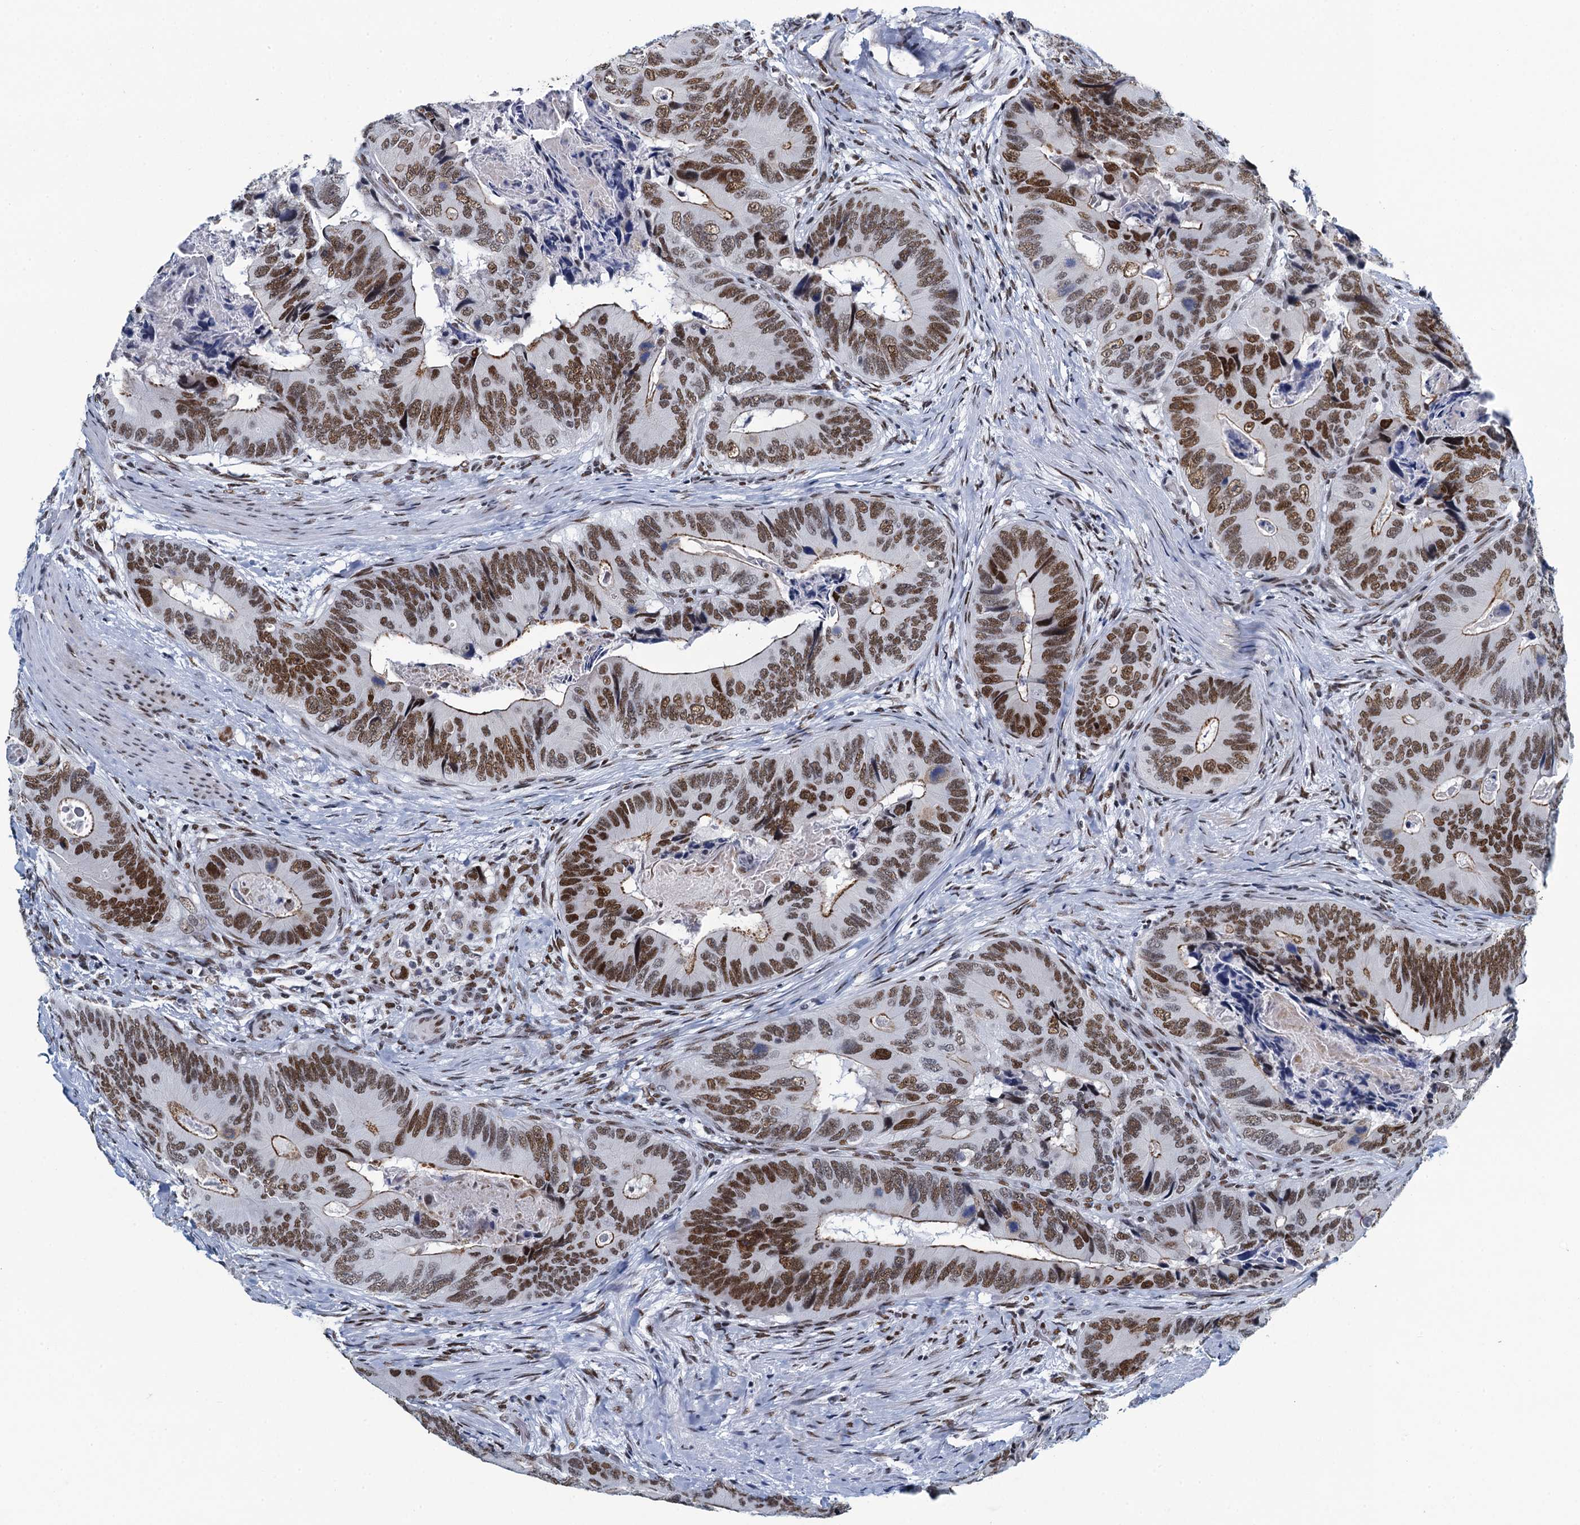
{"staining": {"intensity": "moderate", "quantity": ">75%", "location": "nuclear"}, "tissue": "colorectal cancer", "cell_type": "Tumor cells", "image_type": "cancer", "snomed": [{"axis": "morphology", "description": "Adenocarcinoma, NOS"}, {"axis": "topography", "description": "Colon"}], "caption": "Colorectal cancer was stained to show a protein in brown. There is medium levels of moderate nuclear staining in about >75% of tumor cells.", "gene": "HNRNPUL2", "patient": {"sex": "male", "age": 84}}